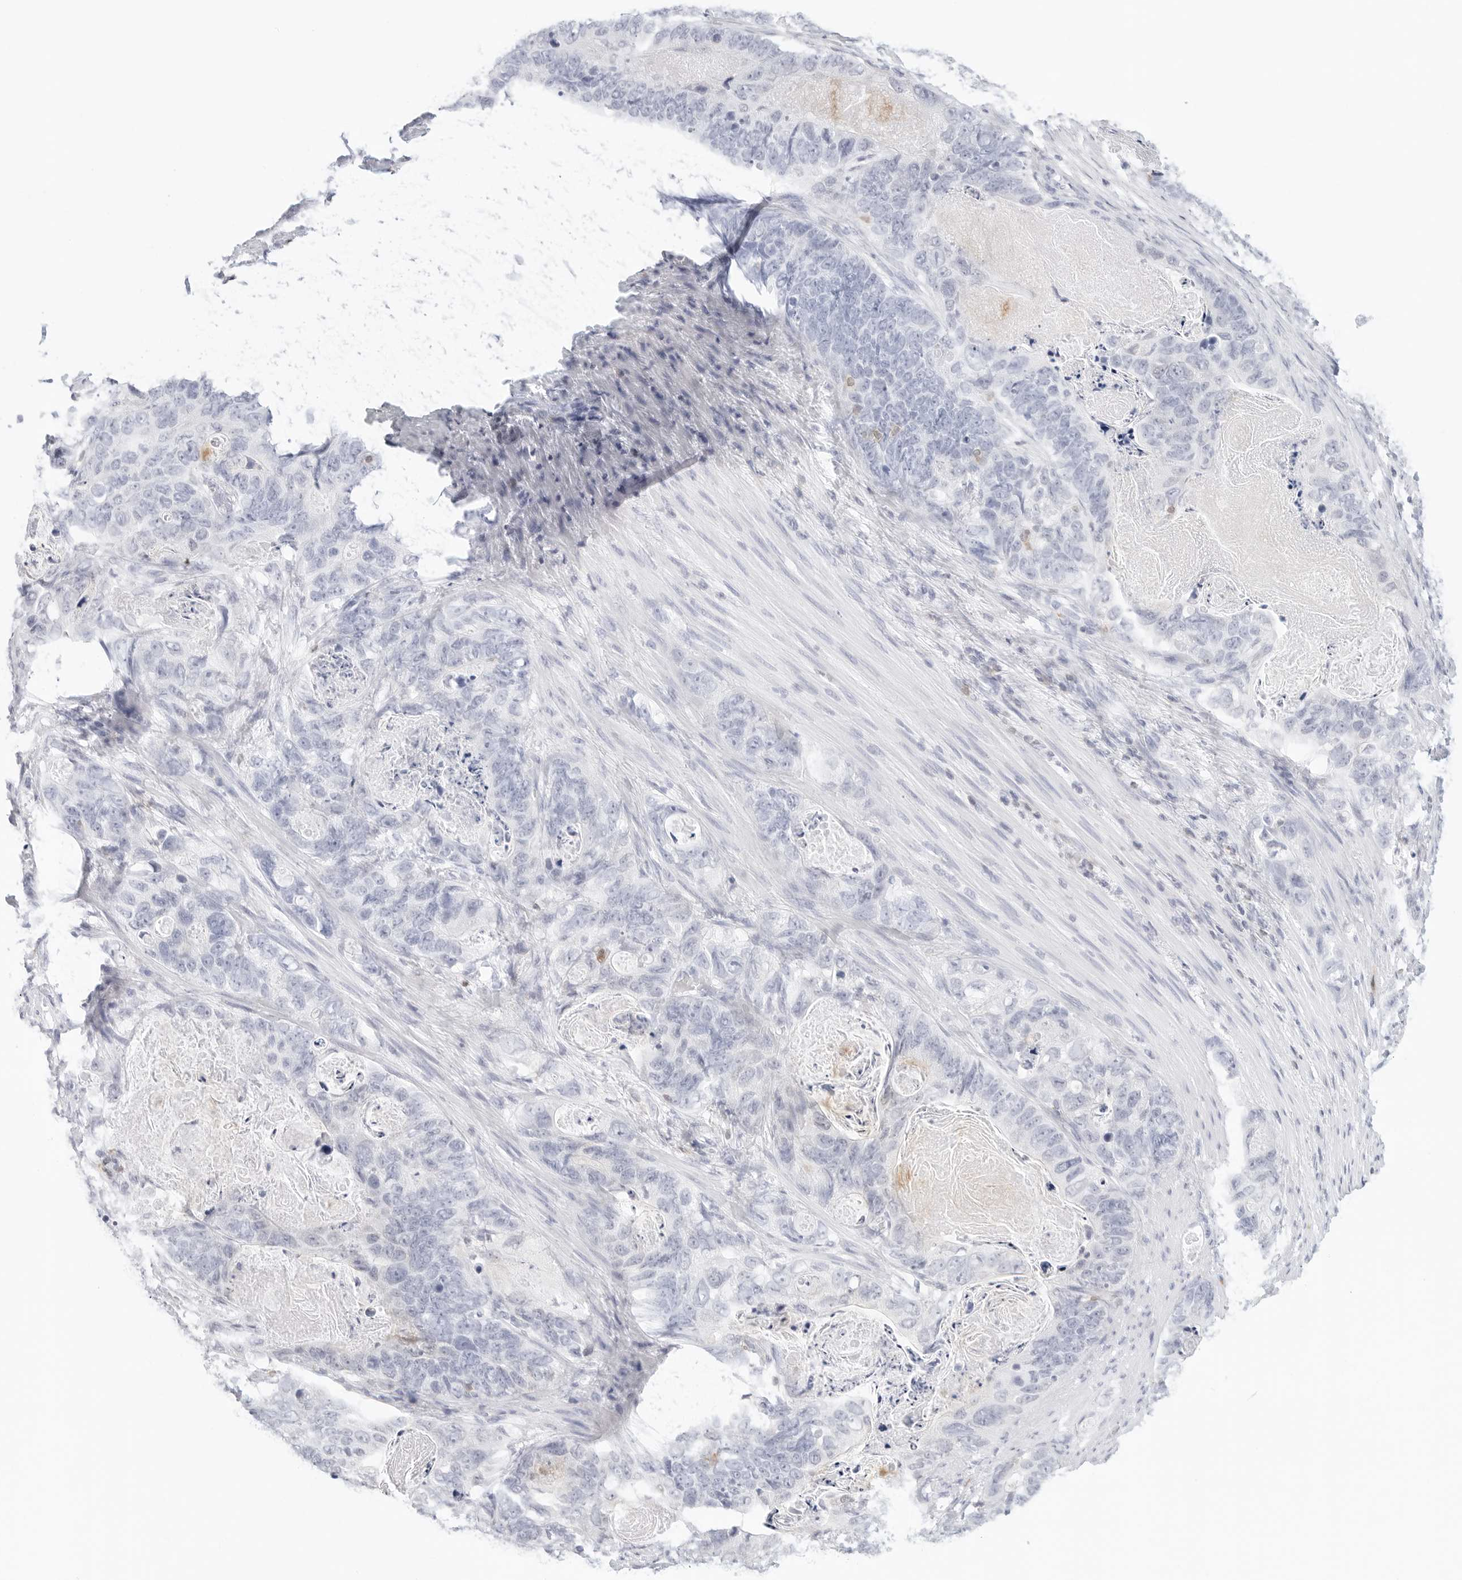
{"staining": {"intensity": "negative", "quantity": "none", "location": "none"}, "tissue": "stomach cancer", "cell_type": "Tumor cells", "image_type": "cancer", "snomed": [{"axis": "morphology", "description": "Normal tissue, NOS"}, {"axis": "morphology", "description": "Adenocarcinoma, NOS"}, {"axis": "topography", "description": "Stomach"}], "caption": "A high-resolution image shows IHC staining of stomach adenocarcinoma, which exhibits no significant positivity in tumor cells. (DAB immunohistochemistry, high magnification).", "gene": "SLC9A3R1", "patient": {"sex": "female", "age": 89}}